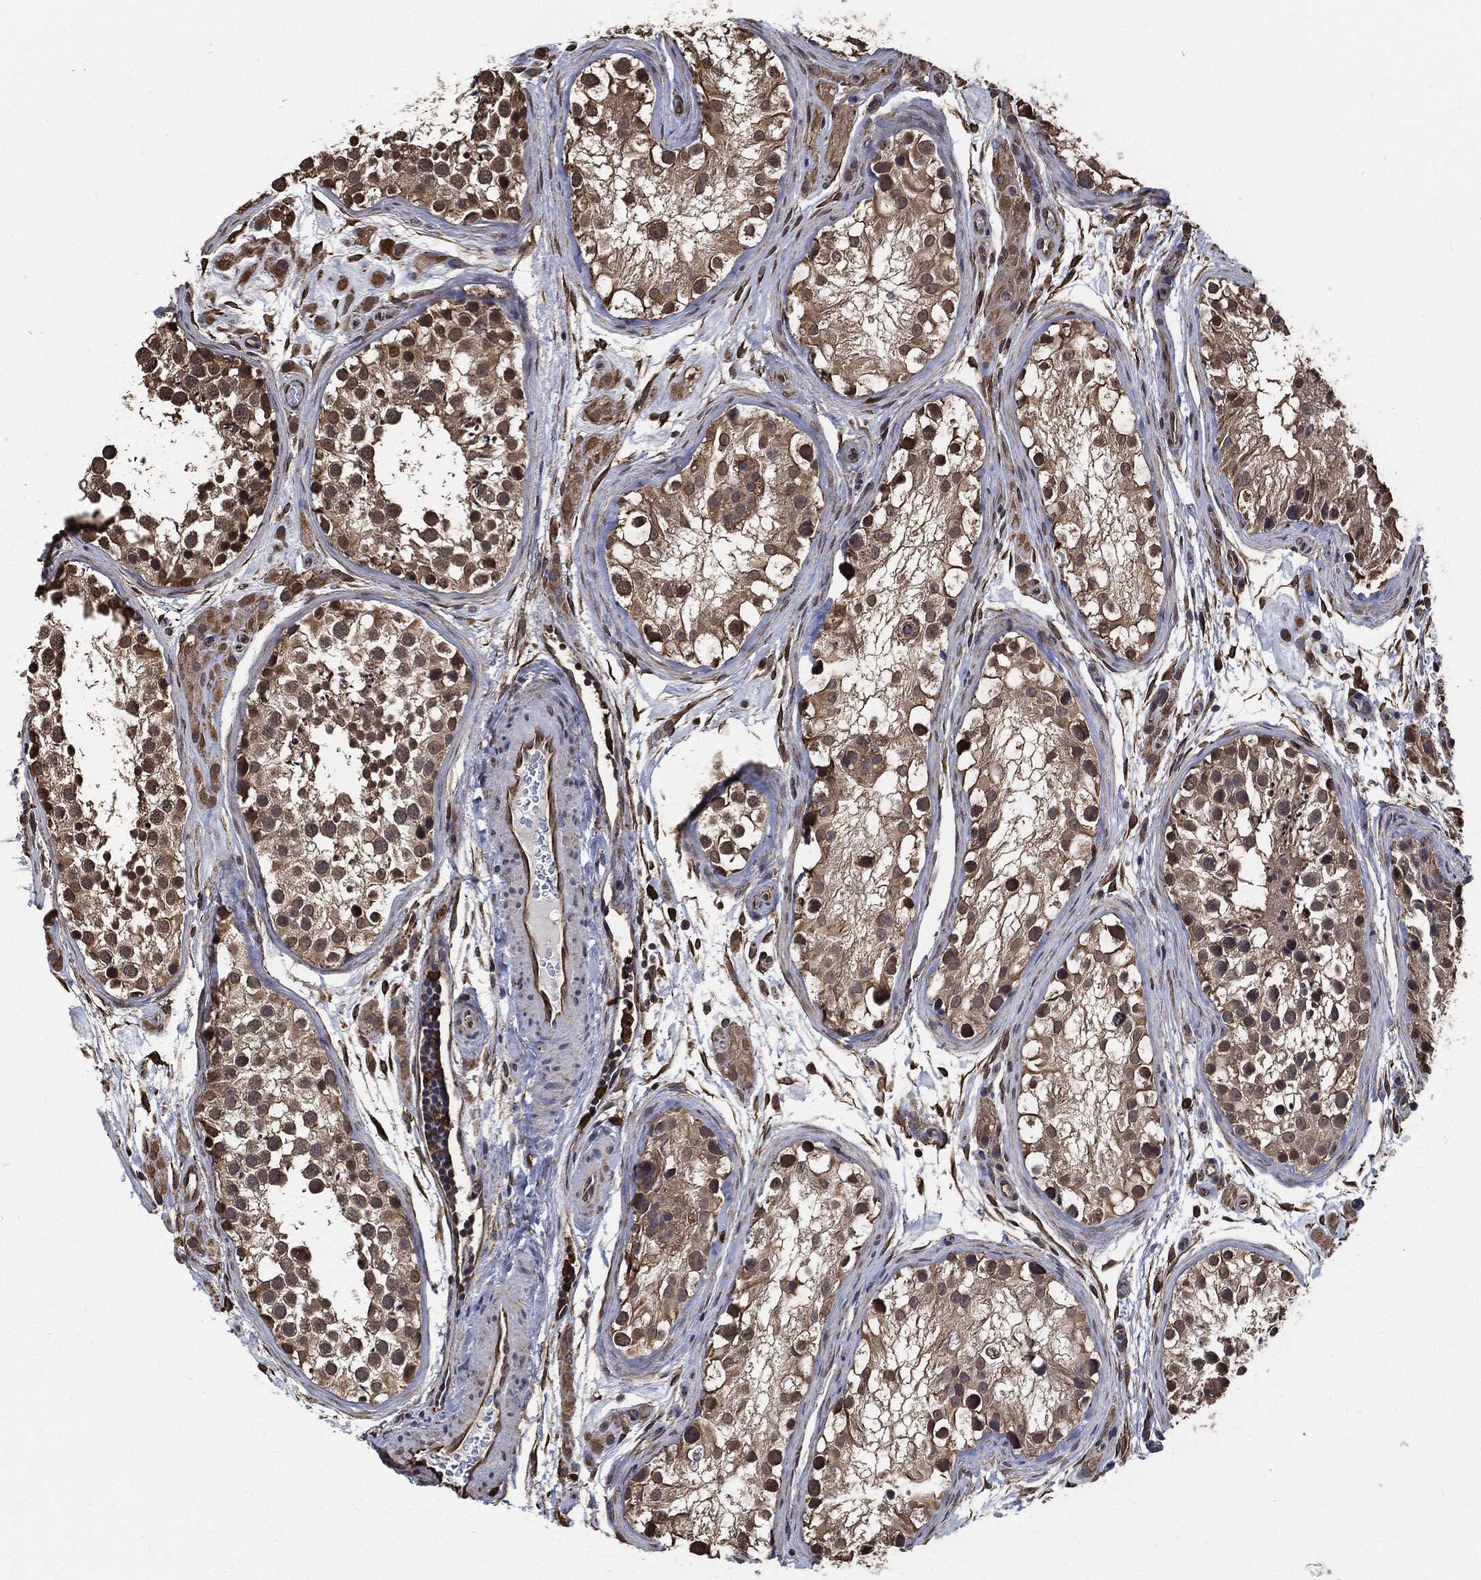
{"staining": {"intensity": "moderate", "quantity": ">75%", "location": "cytoplasmic/membranous"}, "tissue": "testis", "cell_type": "Cells in seminiferous ducts", "image_type": "normal", "snomed": [{"axis": "morphology", "description": "Normal tissue, NOS"}, {"axis": "topography", "description": "Testis"}], "caption": "Testis stained with IHC shows moderate cytoplasmic/membranous expression in about >75% of cells in seminiferous ducts.", "gene": "S100A9", "patient": {"sex": "male", "age": 31}}